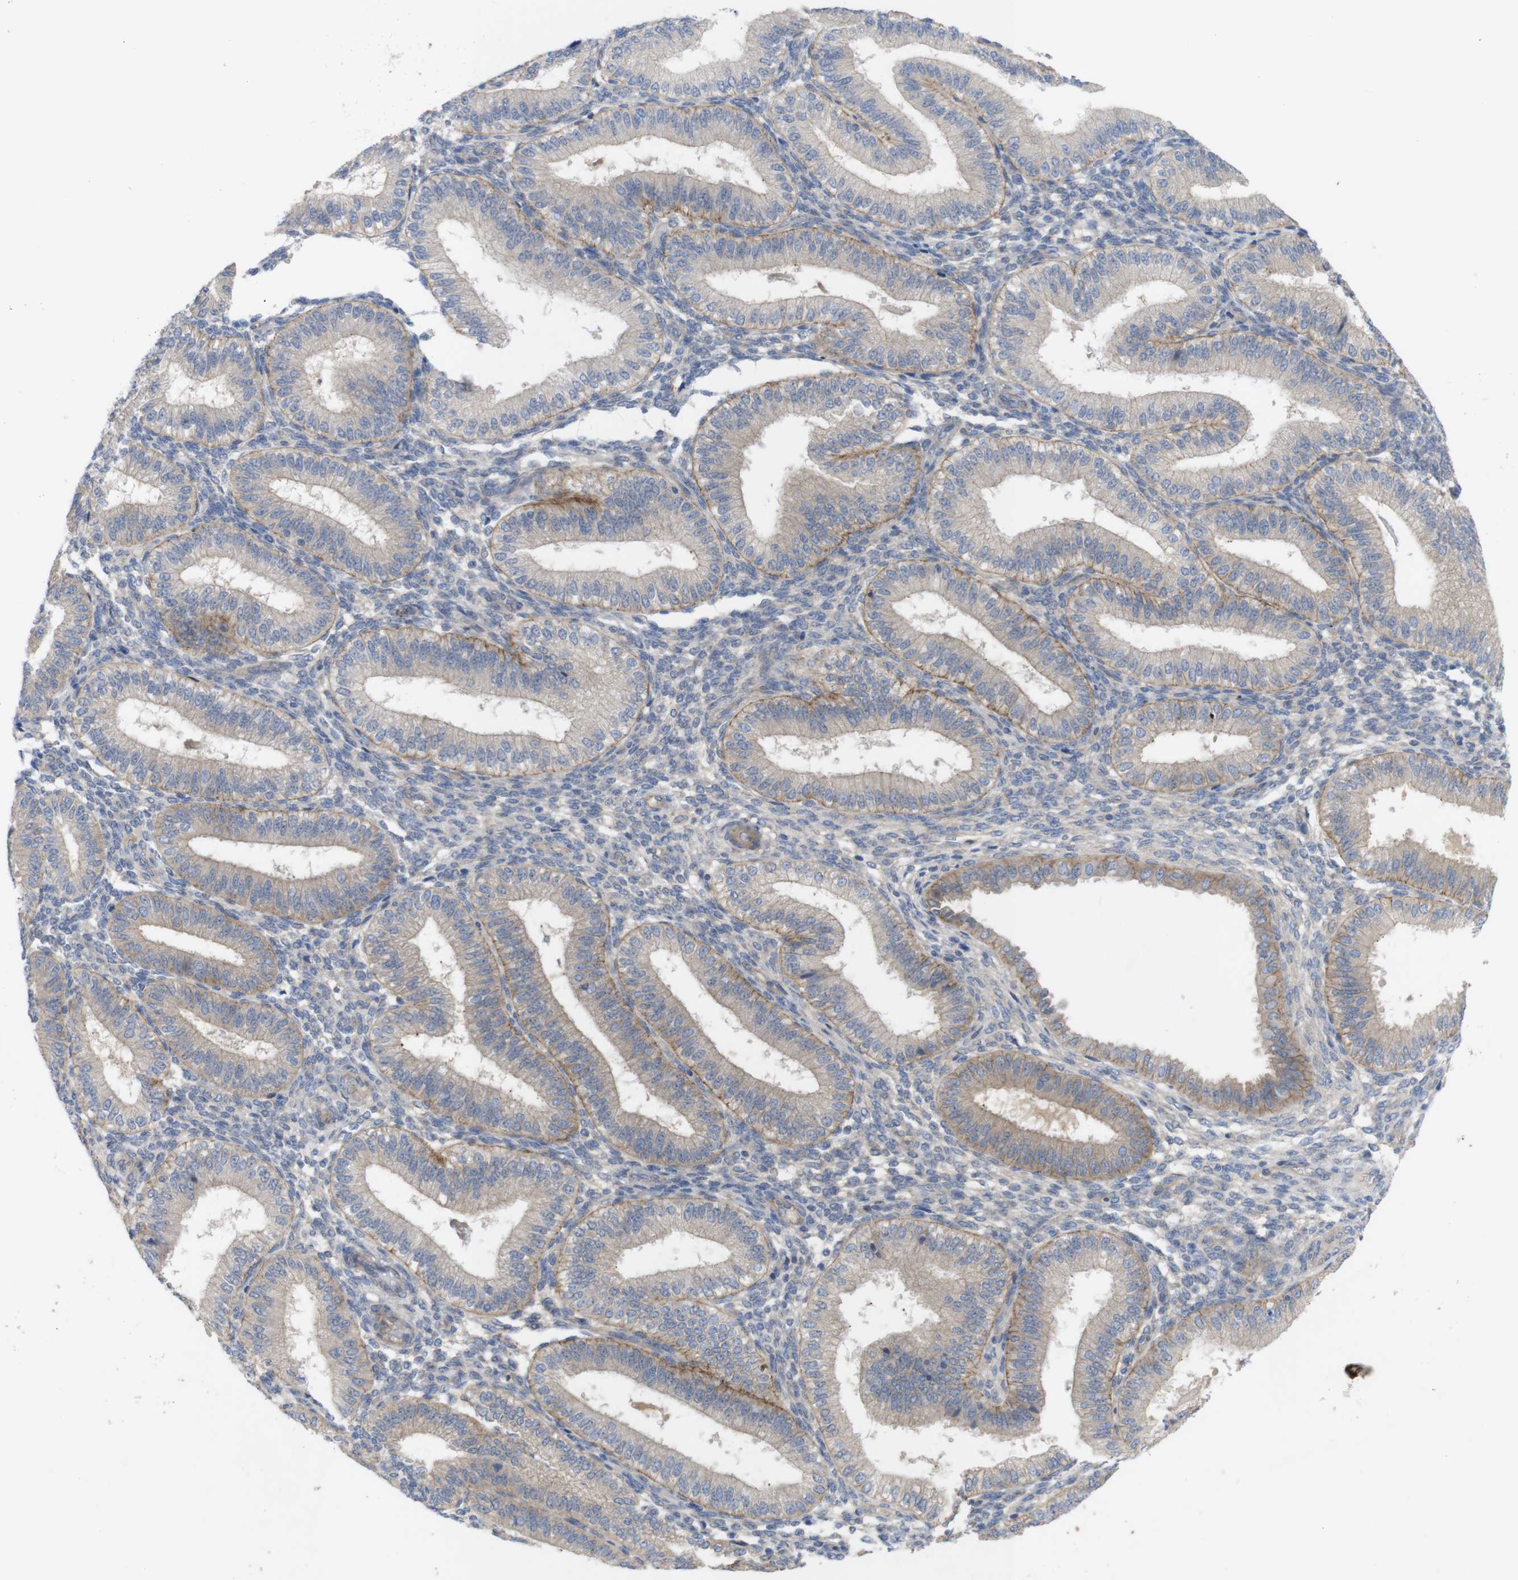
{"staining": {"intensity": "negative", "quantity": "none", "location": "none"}, "tissue": "endometrium", "cell_type": "Cells in endometrial stroma", "image_type": "normal", "snomed": [{"axis": "morphology", "description": "Normal tissue, NOS"}, {"axis": "topography", "description": "Endometrium"}], "caption": "IHC of benign human endometrium reveals no expression in cells in endometrial stroma. (Brightfield microscopy of DAB IHC at high magnification).", "gene": "KIDINS220", "patient": {"sex": "female", "age": 39}}